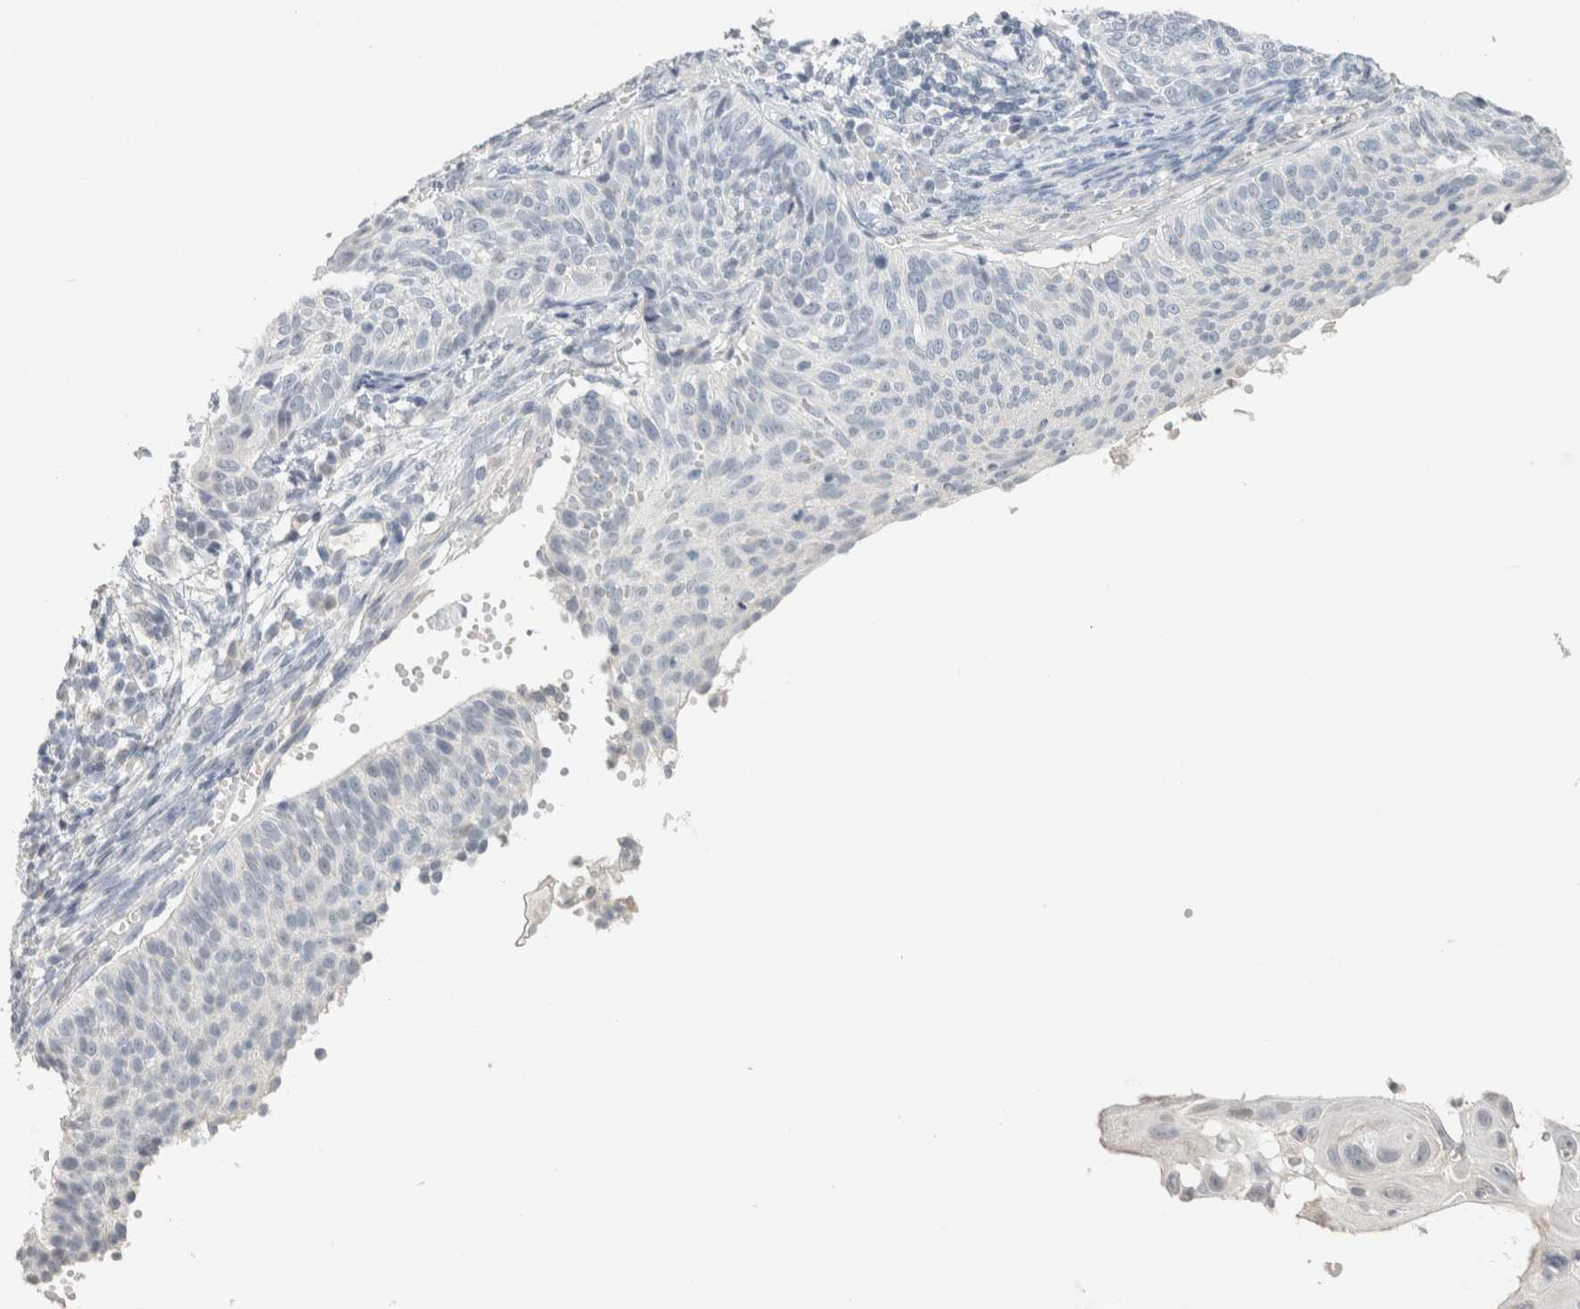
{"staining": {"intensity": "negative", "quantity": "none", "location": "none"}, "tissue": "cervical cancer", "cell_type": "Tumor cells", "image_type": "cancer", "snomed": [{"axis": "morphology", "description": "Squamous cell carcinoma, NOS"}, {"axis": "topography", "description": "Cervix"}], "caption": "Immunohistochemistry (IHC) image of human squamous cell carcinoma (cervical) stained for a protein (brown), which exhibits no positivity in tumor cells.", "gene": "CRAT", "patient": {"sex": "female", "age": 70}}